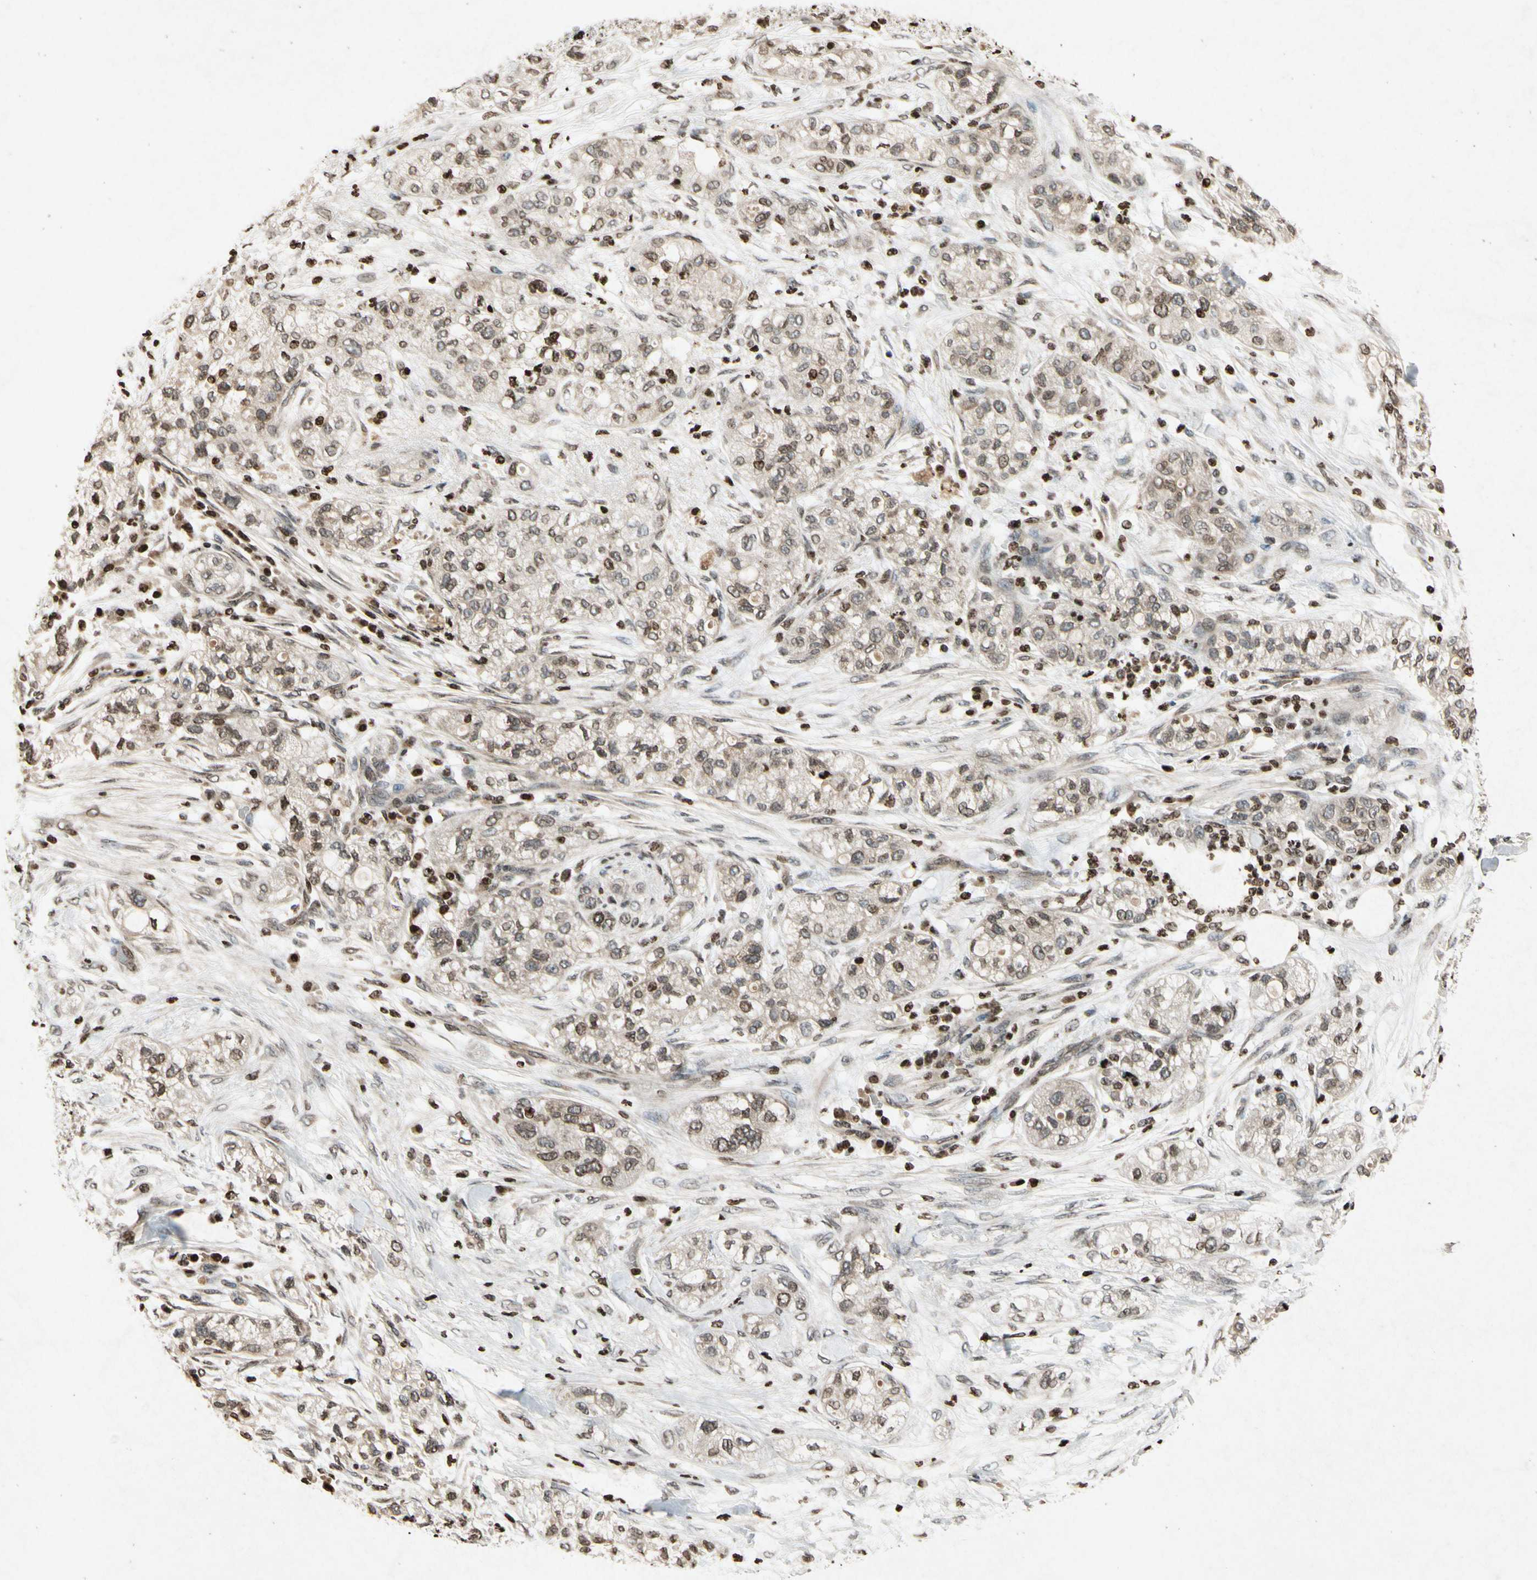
{"staining": {"intensity": "weak", "quantity": "<25%", "location": "cytoplasmic/membranous,nuclear"}, "tissue": "pancreatic cancer", "cell_type": "Tumor cells", "image_type": "cancer", "snomed": [{"axis": "morphology", "description": "Adenocarcinoma, NOS"}, {"axis": "topography", "description": "Pancreas"}], "caption": "Immunohistochemical staining of adenocarcinoma (pancreatic) demonstrates no significant expression in tumor cells.", "gene": "HOXB3", "patient": {"sex": "female", "age": 78}}